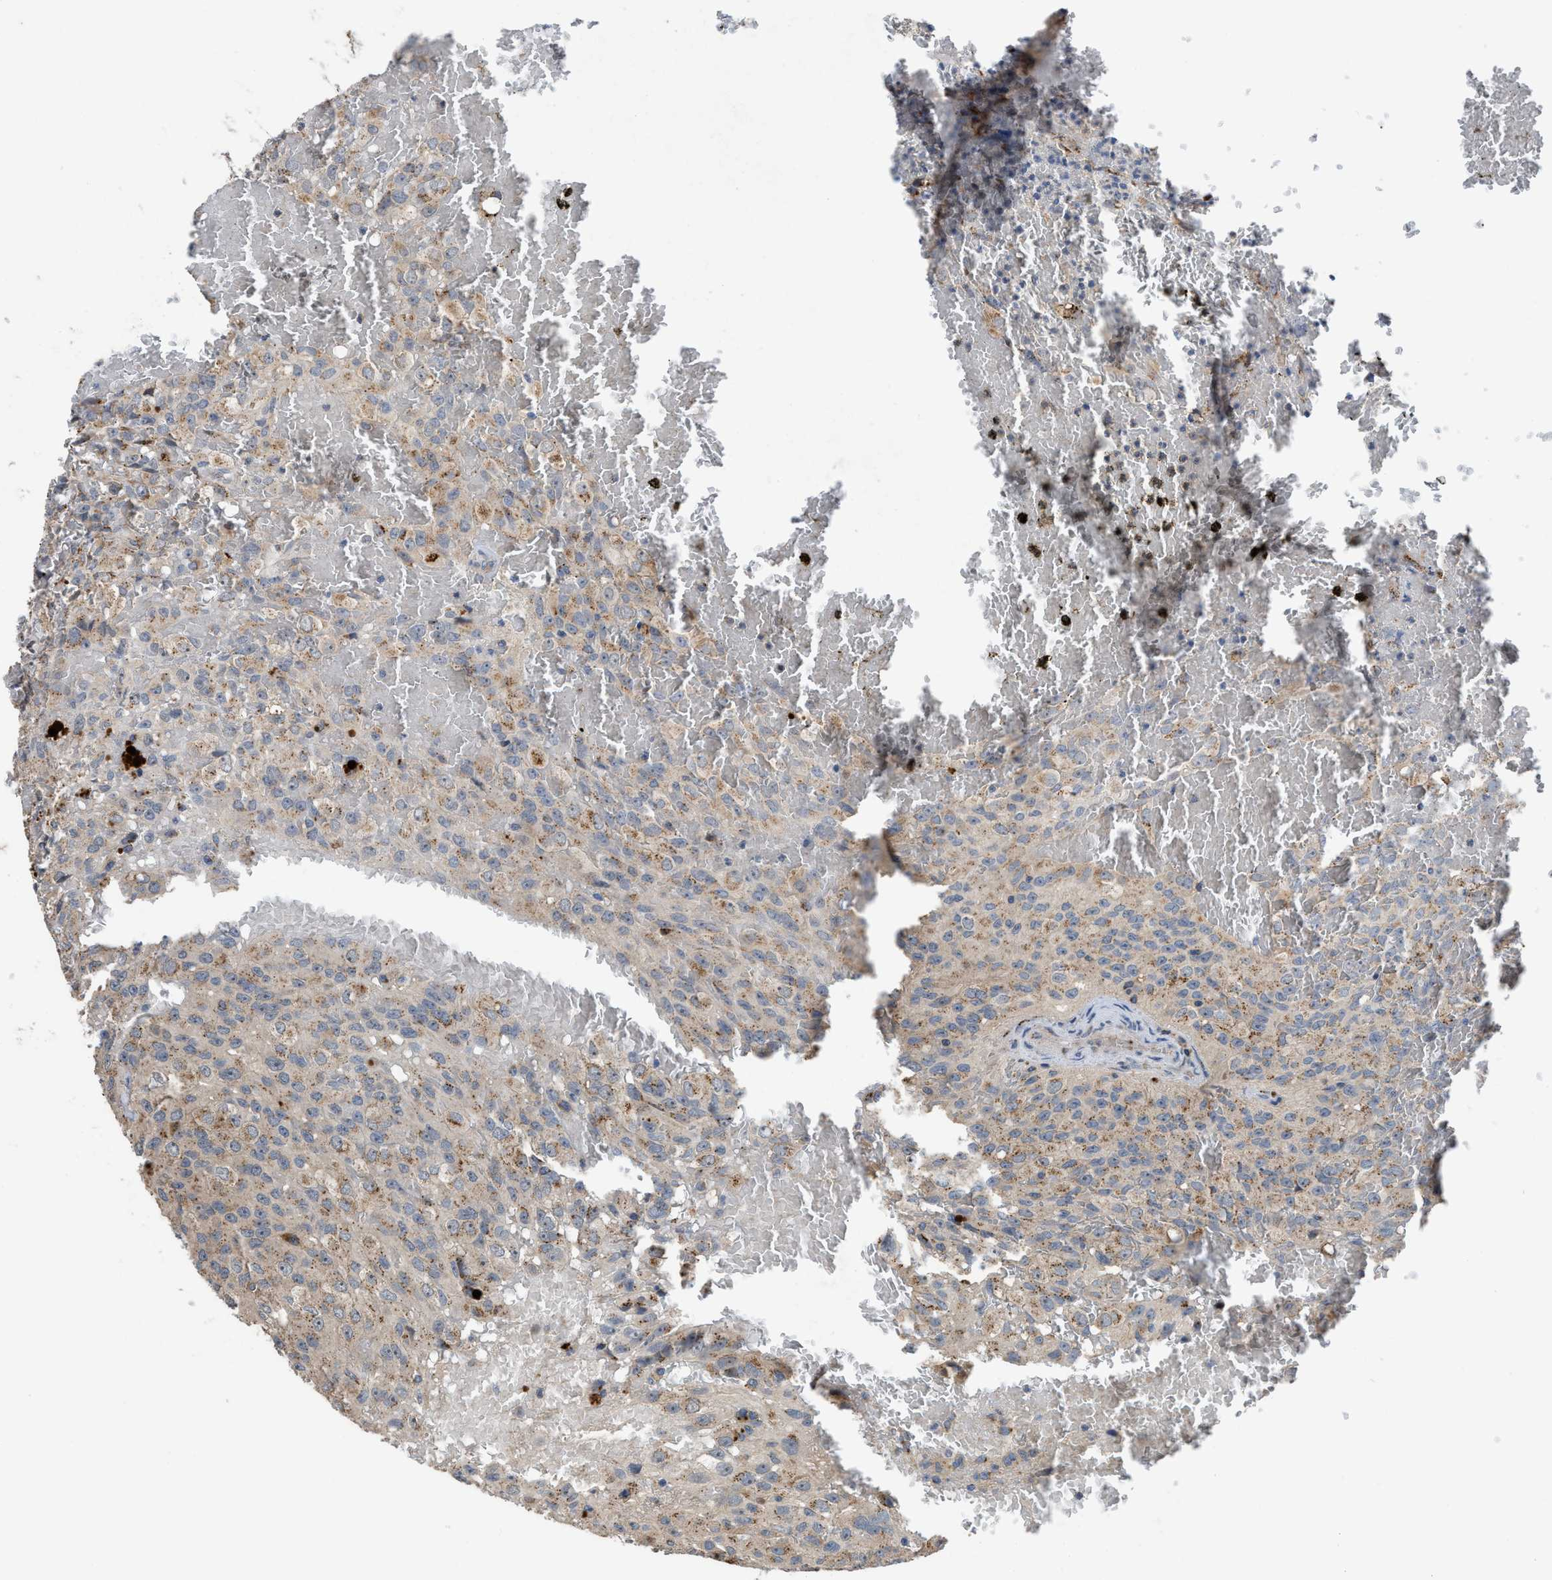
{"staining": {"intensity": "moderate", "quantity": "25%-75%", "location": "cytoplasmic/membranous"}, "tissue": "glioma", "cell_type": "Tumor cells", "image_type": "cancer", "snomed": [{"axis": "morphology", "description": "Glioma, malignant, High grade"}, {"axis": "topography", "description": "Brain"}], "caption": "Immunohistochemistry image of neoplastic tissue: human malignant high-grade glioma stained using immunohistochemistry reveals medium levels of moderate protein expression localized specifically in the cytoplasmic/membranous of tumor cells, appearing as a cytoplasmic/membranous brown color.", "gene": "SIK2", "patient": {"sex": "male", "age": 32}}